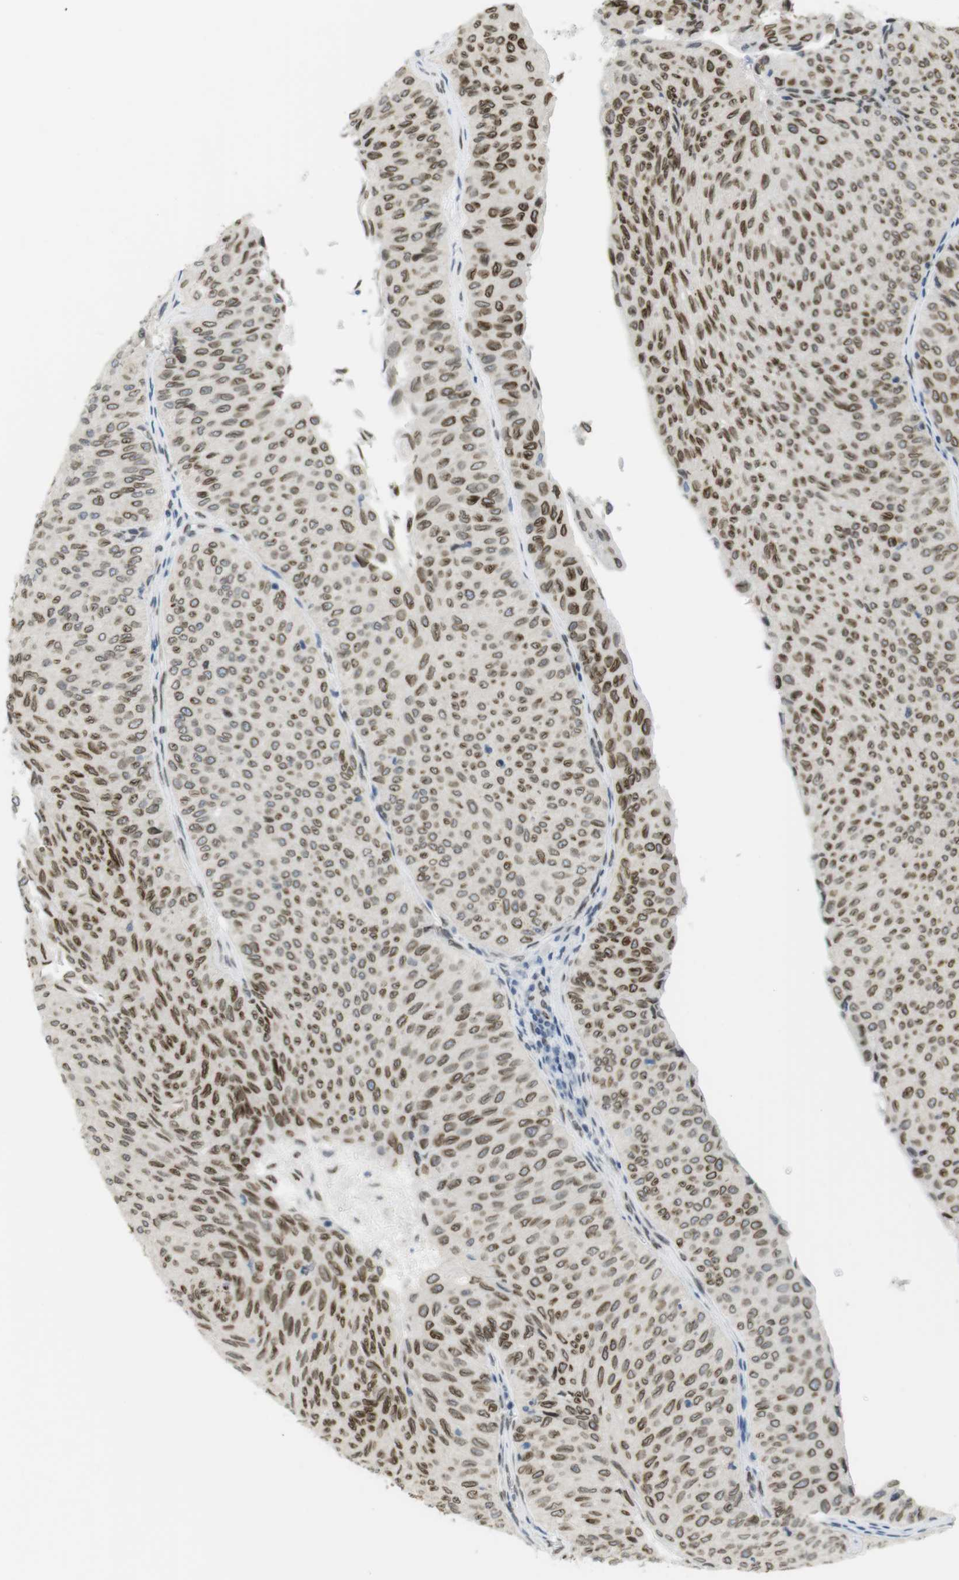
{"staining": {"intensity": "strong", "quantity": ">75%", "location": "cytoplasmic/membranous,nuclear"}, "tissue": "urothelial cancer", "cell_type": "Tumor cells", "image_type": "cancer", "snomed": [{"axis": "morphology", "description": "Urothelial carcinoma, Low grade"}, {"axis": "topography", "description": "Urinary bladder"}], "caption": "A histopathology image of urothelial carcinoma (low-grade) stained for a protein demonstrates strong cytoplasmic/membranous and nuclear brown staining in tumor cells.", "gene": "ARL6IP6", "patient": {"sex": "male", "age": 78}}